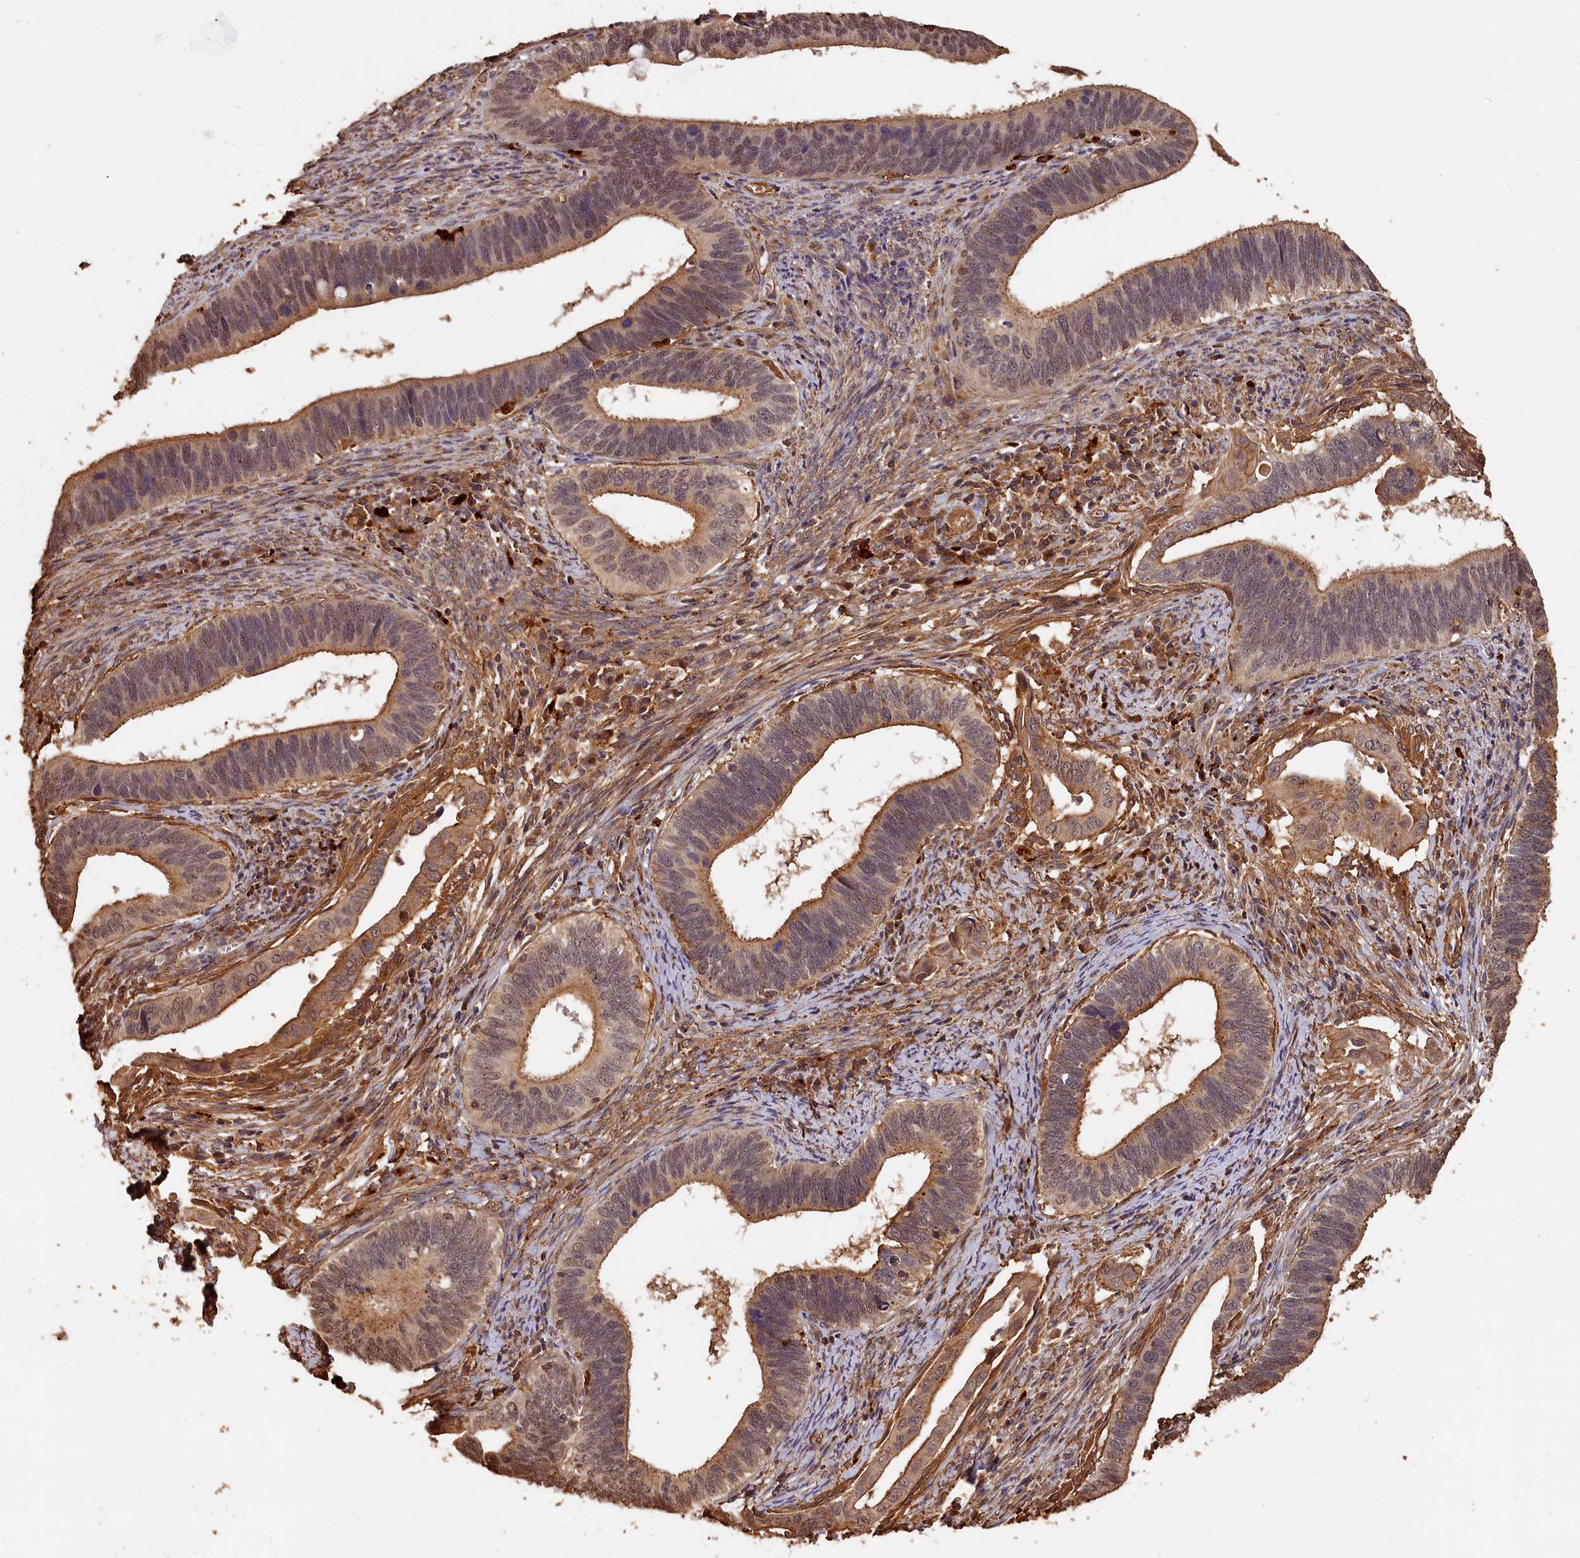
{"staining": {"intensity": "moderate", "quantity": "25%-75%", "location": "cytoplasmic/membranous,nuclear"}, "tissue": "cervical cancer", "cell_type": "Tumor cells", "image_type": "cancer", "snomed": [{"axis": "morphology", "description": "Adenocarcinoma, NOS"}, {"axis": "topography", "description": "Cervix"}], "caption": "This micrograph demonstrates immunohistochemistry (IHC) staining of human adenocarcinoma (cervical), with medium moderate cytoplasmic/membranous and nuclear positivity in about 25%-75% of tumor cells.", "gene": "MMP15", "patient": {"sex": "female", "age": 42}}